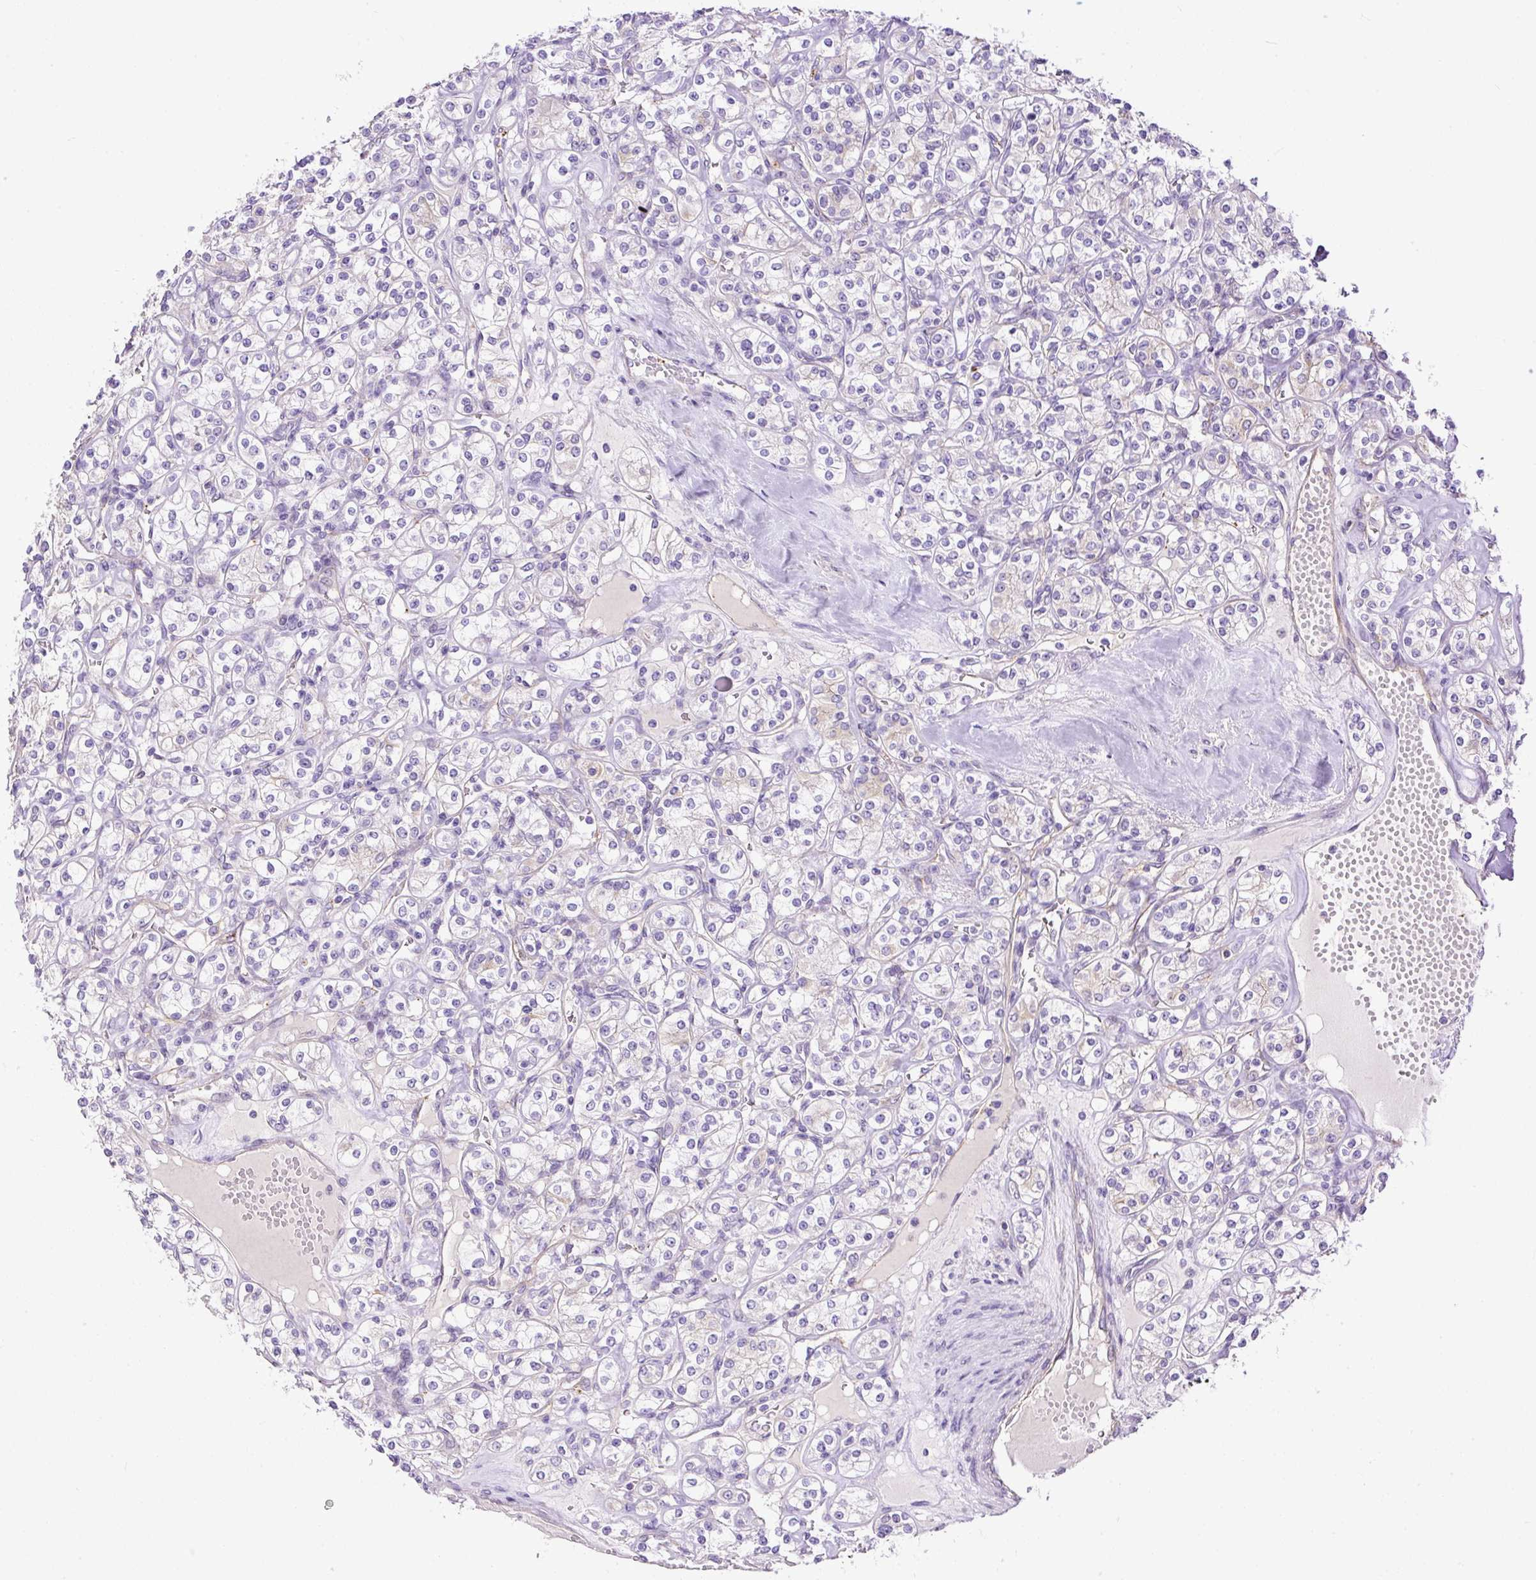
{"staining": {"intensity": "negative", "quantity": "none", "location": "none"}, "tissue": "renal cancer", "cell_type": "Tumor cells", "image_type": "cancer", "snomed": [{"axis": "morphology", "description": "Adenocarcinoma, NOS"}, {"axis": "topography", "description": "Kidney"}], "caption": "Immunohistochemical staining of human renal cancer demonstrates no significant positivity in tumor cells.", "gene": "MAGEB16", "patient": {"sex": "male", "age": 77}}